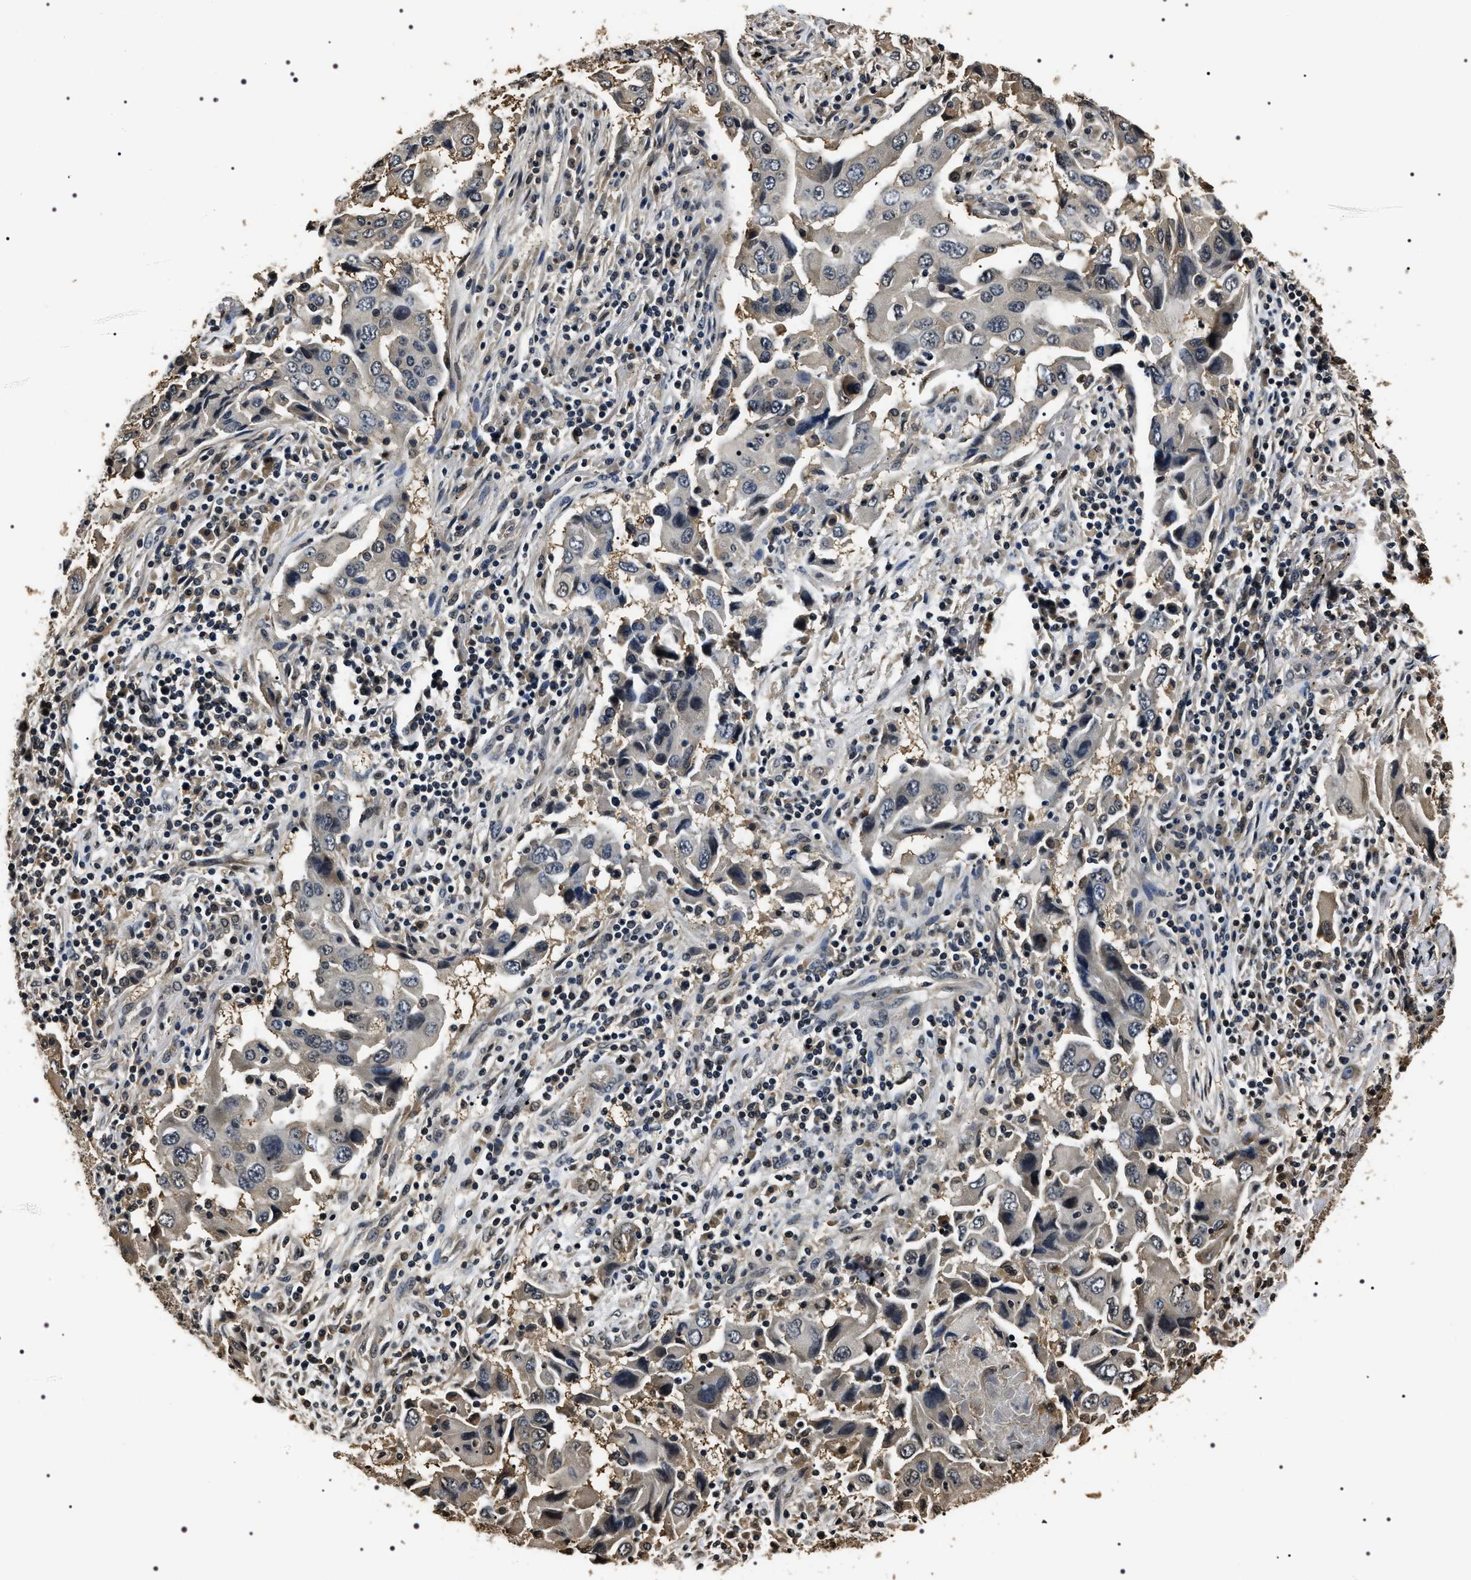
{"staining": {"intensity": "weak", "quantity": "<25%", "location": "cytoplasmic/membranous"}, "tissue": "lung cancer", "cell_type": "Tumor cells", "image_type": "cancer", "snomed": [{"axis": "morphology", "description": "Adenocarcinoma, NOS"}, {"axis": "topography", "description": "Lung"}], "caption": "This photomicrograph is of lung adenocarcinoma stained with immunohistochemistry to label a protein in brown with the nuclei are counter-stained blue. There is no staining in tumor cells. (Brightfield microscopy of DAB (3,3'-diaminobenzidine) immunohistochemistry (IHC) at high magnification).", "gene": "ARHGAP22", "patient": {"sex": "female", "age": 65}}